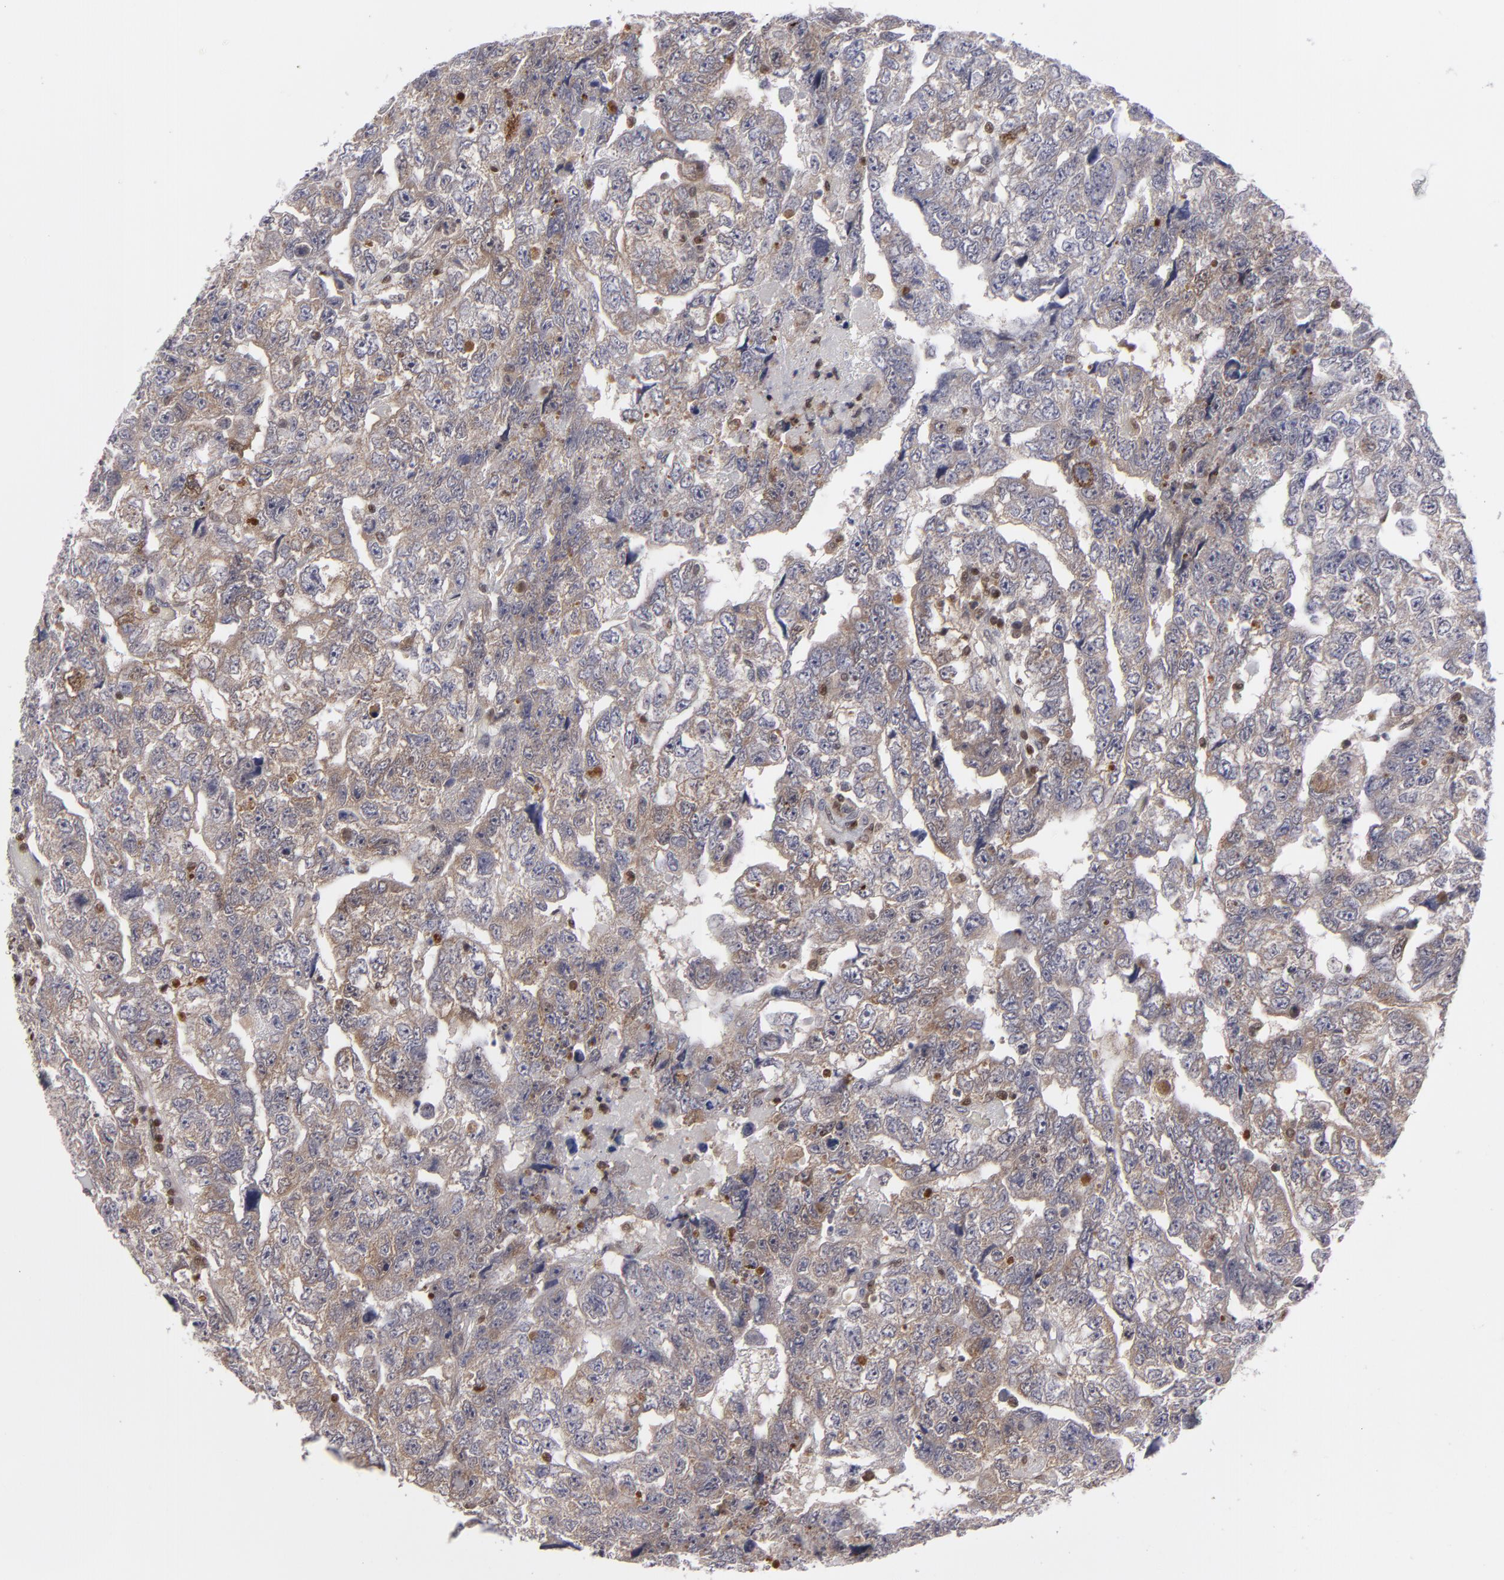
{"staining": {"intensity": "weak", "quantity": "25%-75%", "location": "cytoplasmic/membranous"}, "tissue": "testis cancer", "cell_type": "Tumor cells", "image_type": "cancer", "snomed": [{"axis": "morphology", "description": "Carcinoma, Embryonal, NOS"}, {"axis": "topography", "description": "Testis"}], "caption": "Brown immunohistochemical staining in human embryonal carcinoma (testis) displays weak cytoplasmic/membranous staining in approximately 25%-75% of tumor cells.", "gene": "GSR", "patient": {"sex": "male", "age": 36}}